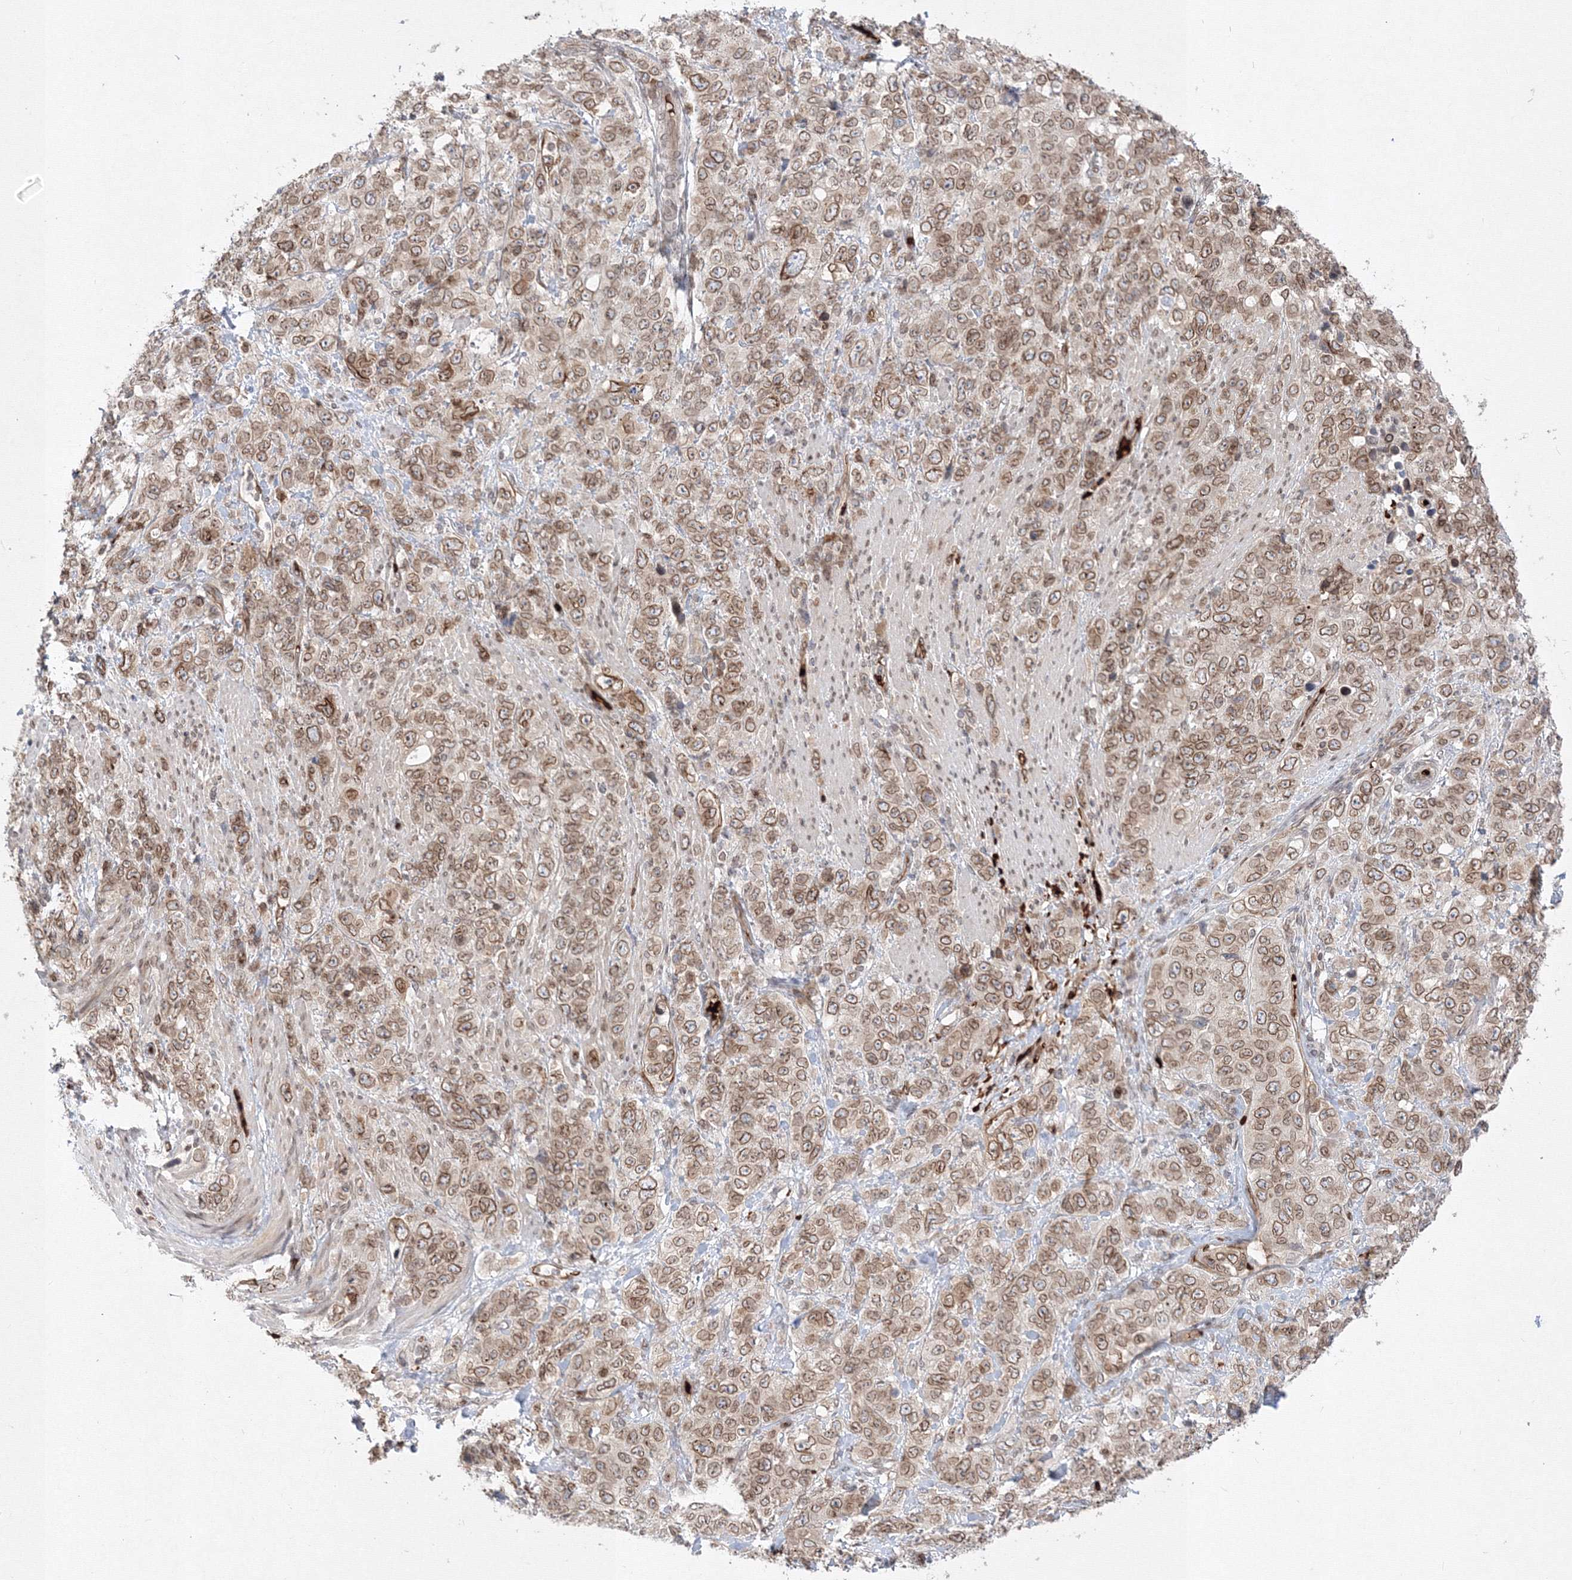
{"staining": {"intensity": "moderate", "quantity": ">75%", "location": "cytoplasmic/membranous,nuclear"}, "tissue": "stomach cancer", "cell_type": "Tumor cells", "image_type": "cancer", "snomed": [{"axis": "morphology", "description": "Adenocarcinoma, NOS"}, {"axis": "topography", "description": "Stomach"}], "caption": "An immunohistochemistry photomicrograph of tumor tissue is shown. Protein staining in brown shows moderate cytoplasmic/membranous and nuclear positivity in stomach cancer (adenocarcinoma) within tumor cells.", "gene": "DNAJB2", "patient": {"sex": "male", "age": 48}}